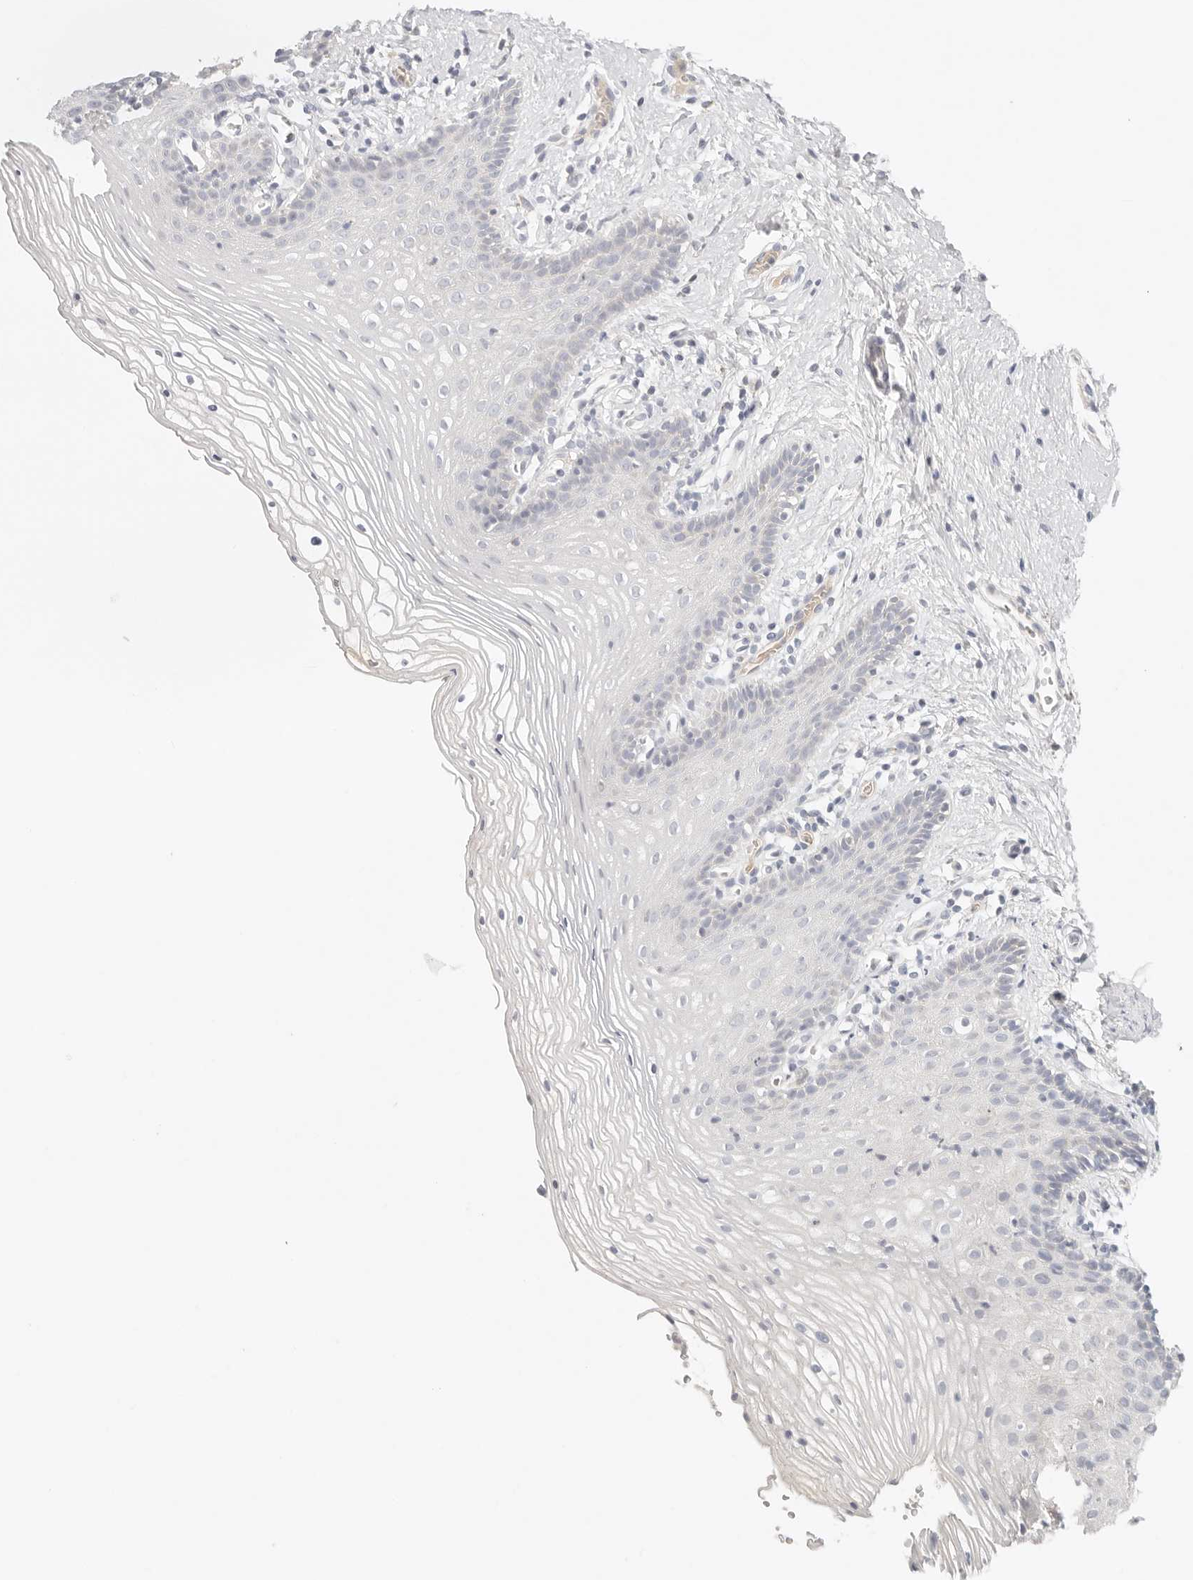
{"staining": {"intensity": "negative", "quantity": "none", "location": "none"}, "tissue": "vagina", "cell_type": "Squamous epithelial cells", "image_type": "normal", "snomed": [{"axis": "morphology", "description": "Normal tissue, NOS"}, {"axis": "topography", "description": "Vagina"}], "caption": "Squamous epithelial cells show no significant staining in unremarkable vagina. (Brightfield microscopy of DAB immunohistochemistry (IHC) at high magnification).", "gene": "CEP120", "patient": {"sex": "female", "age": 32}}